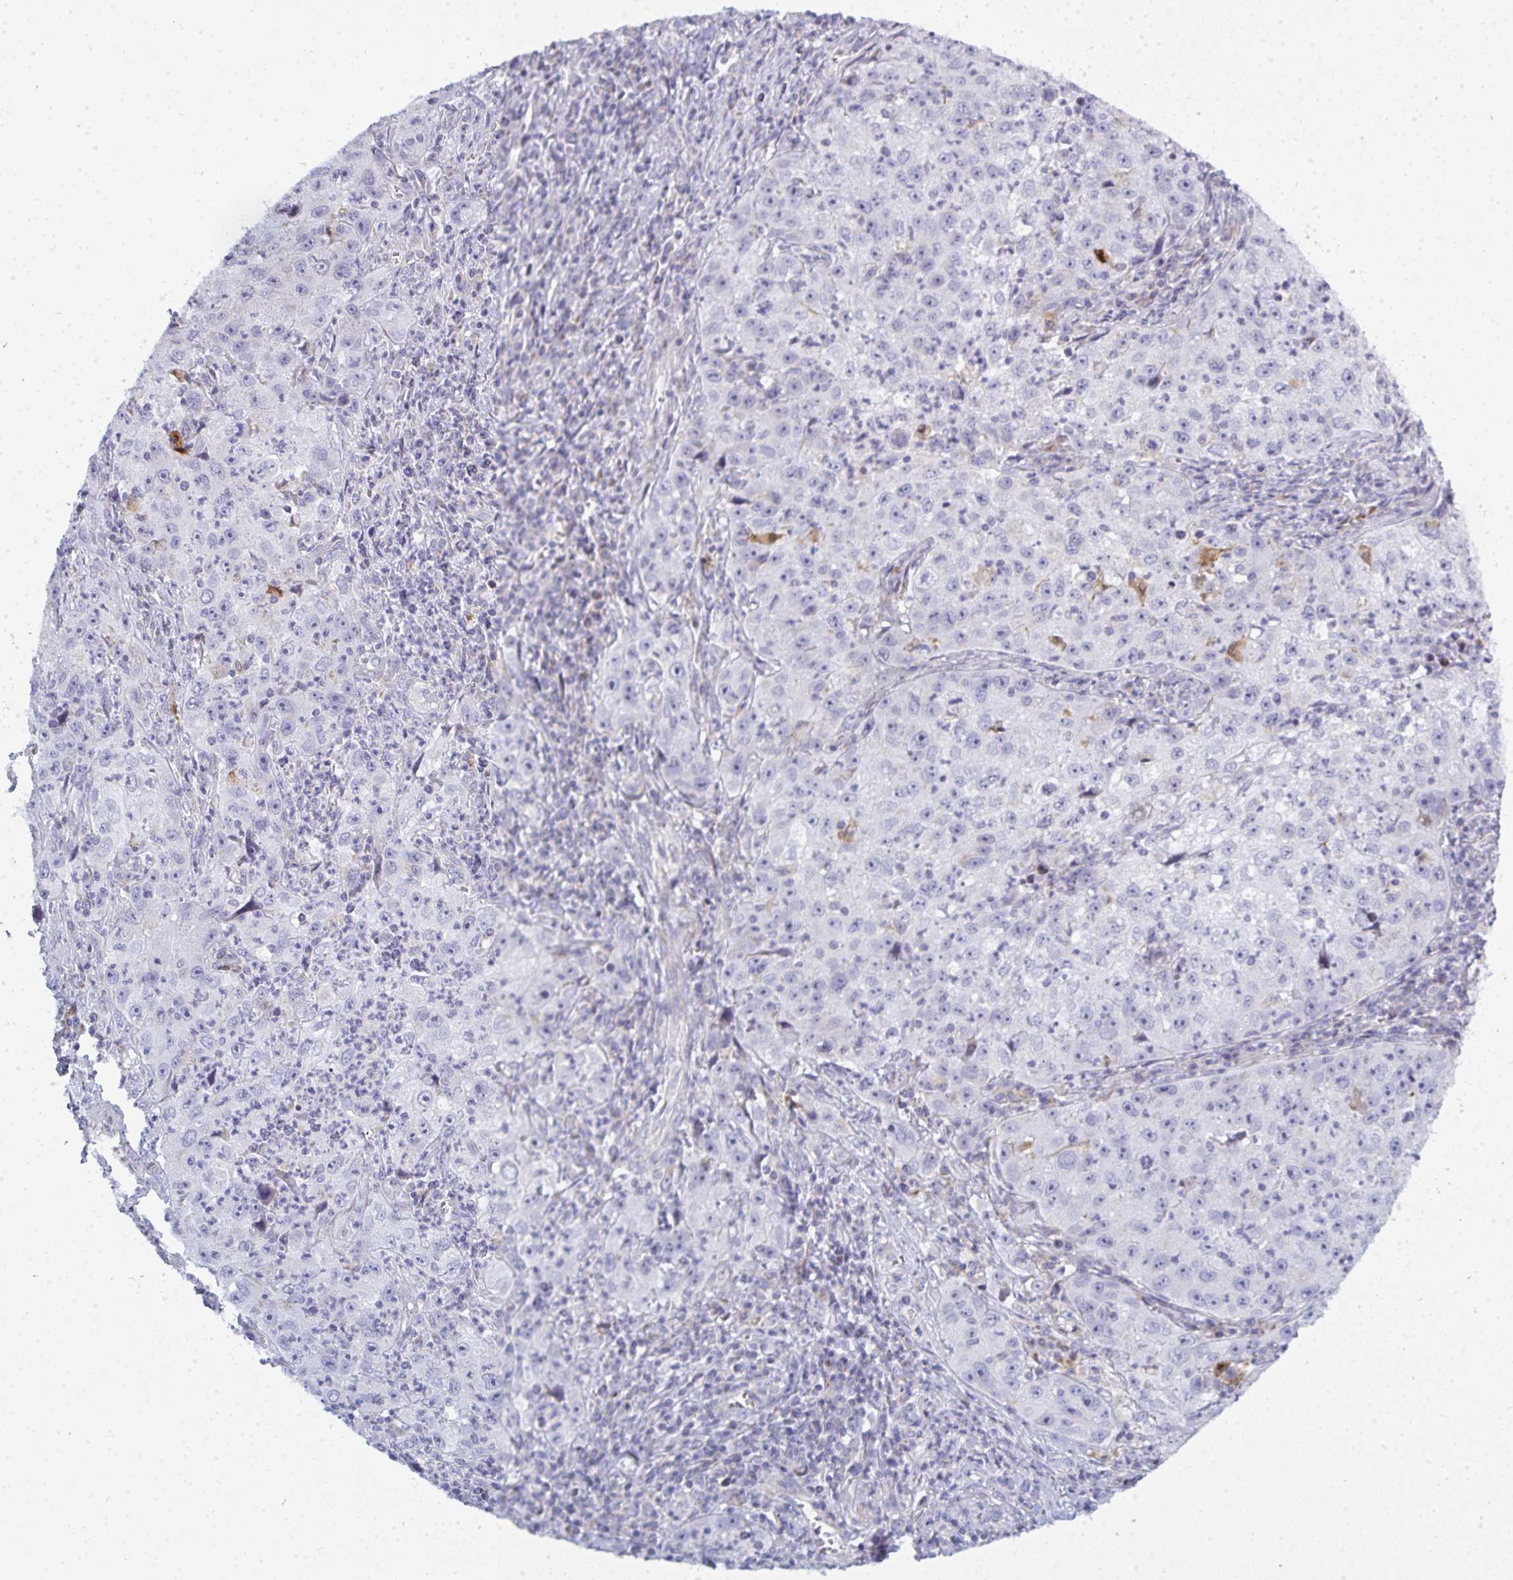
{"staining": {"intensity": "negative", "quantity": "none", "location": "none"}, "tissue": "lung cancer", "cell_type": "Tumor cells", "image_type": "cancer", "snomed": [{"axis": "morphology", "description": "Squamous cell carcinoma, NOS"}, {"axis": "topography", "description": "Lung"}], "caption": "High power microscopy micrograph of an immunohistochemistry (IHC) histopathology image of lung cancer (squamous cell carcinoma), revealing no significant positivity in tumor cells.", "gene": "ATG9A", "patient": {"sex": "male", "age": 71}}